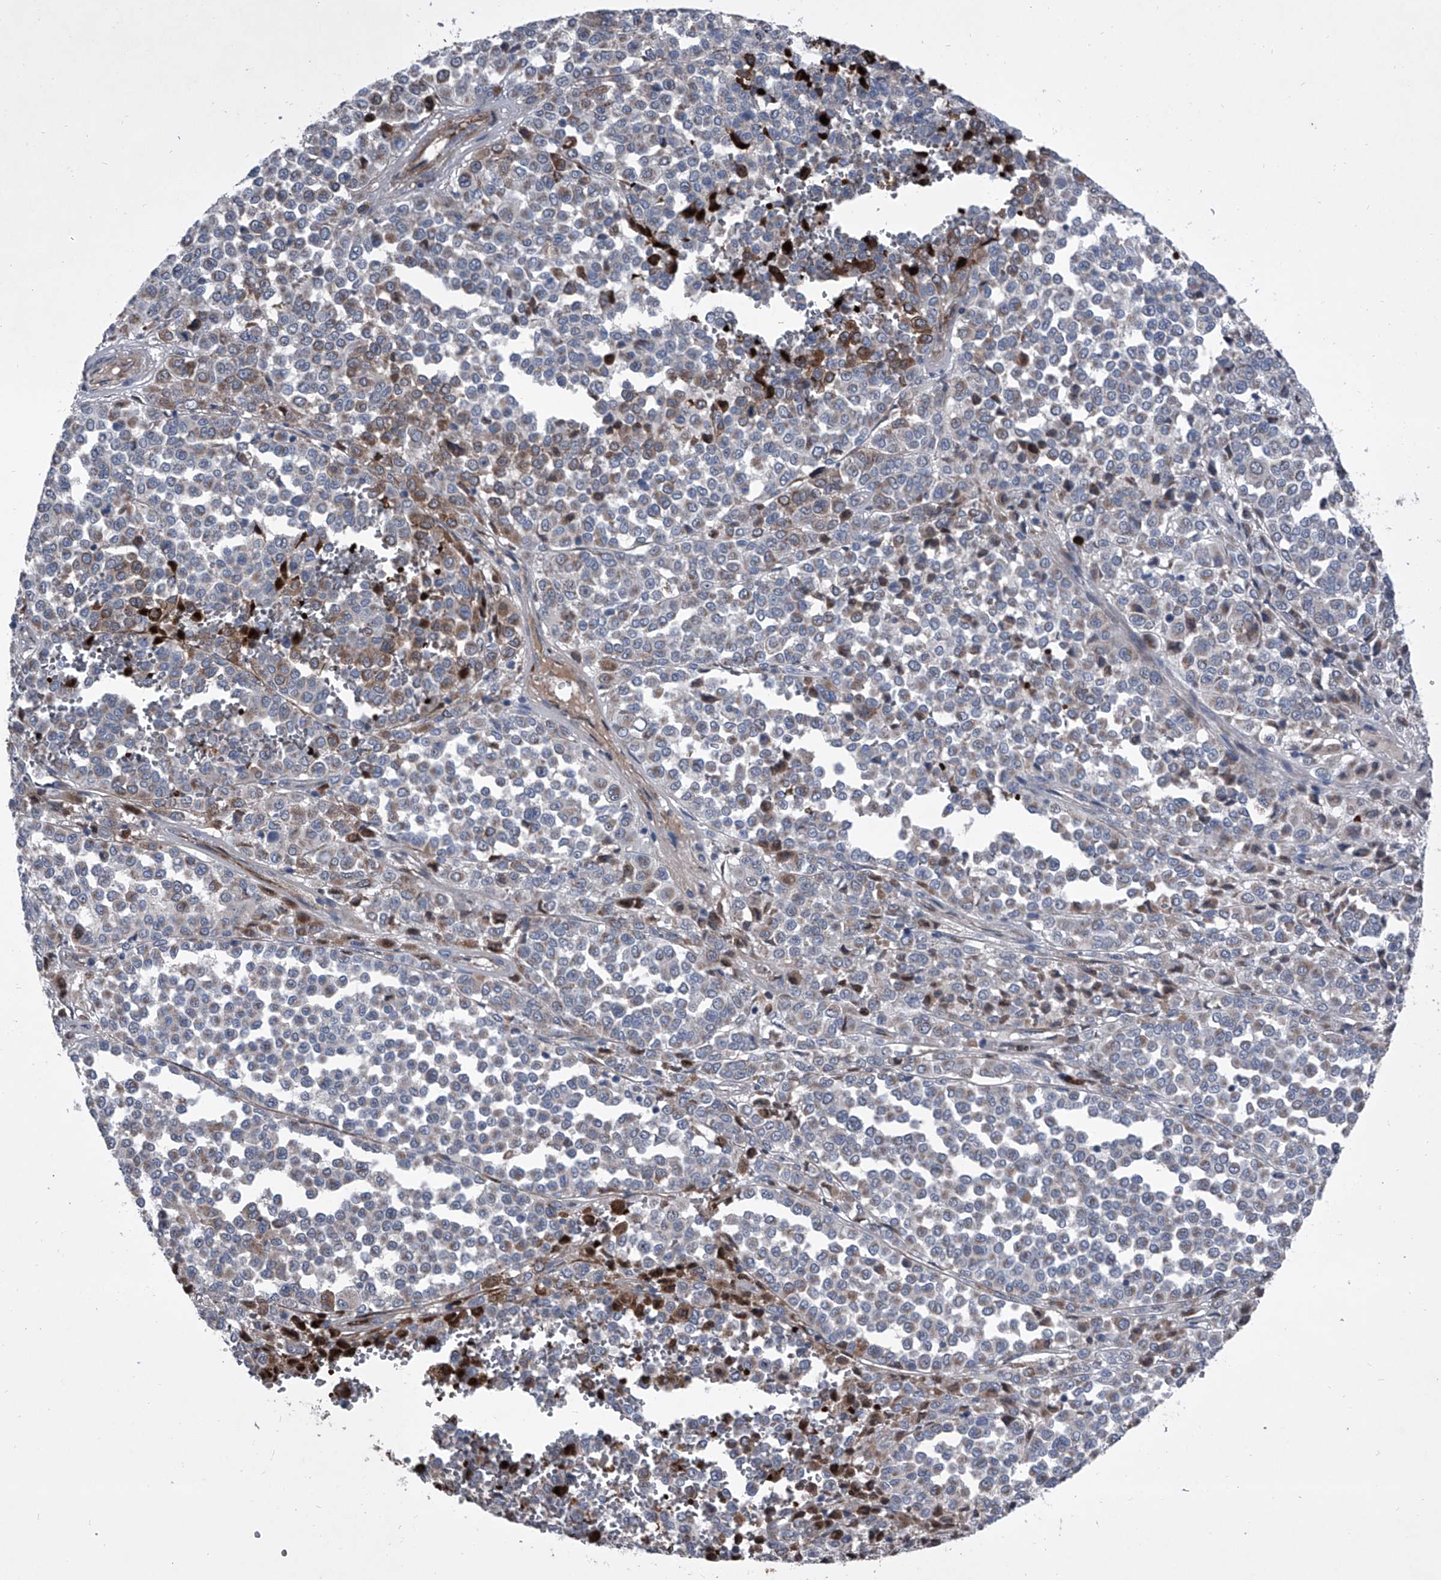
{"staining": {"intensity": "moderate", "quantity": "<25%", "location": "cytoplasmic/membranous"}, "tissue": "melanoma", "cell_type": "Tumor cells", "image_type": "cancer", "snomed": [{"axis": "morphology", "description": "Malignant melanoma, Metastatic site"}, {"axis": "topography", "description": "Pancreas"}], "caption": "Malignant melanoma (metastatic site) stained with a brown dye reveals moderate cytoplasmic/membranous positive staining in about <25% of tumor cells.", "gene": "CEP85L", "patient": {"sex": "female", "age": 30}}